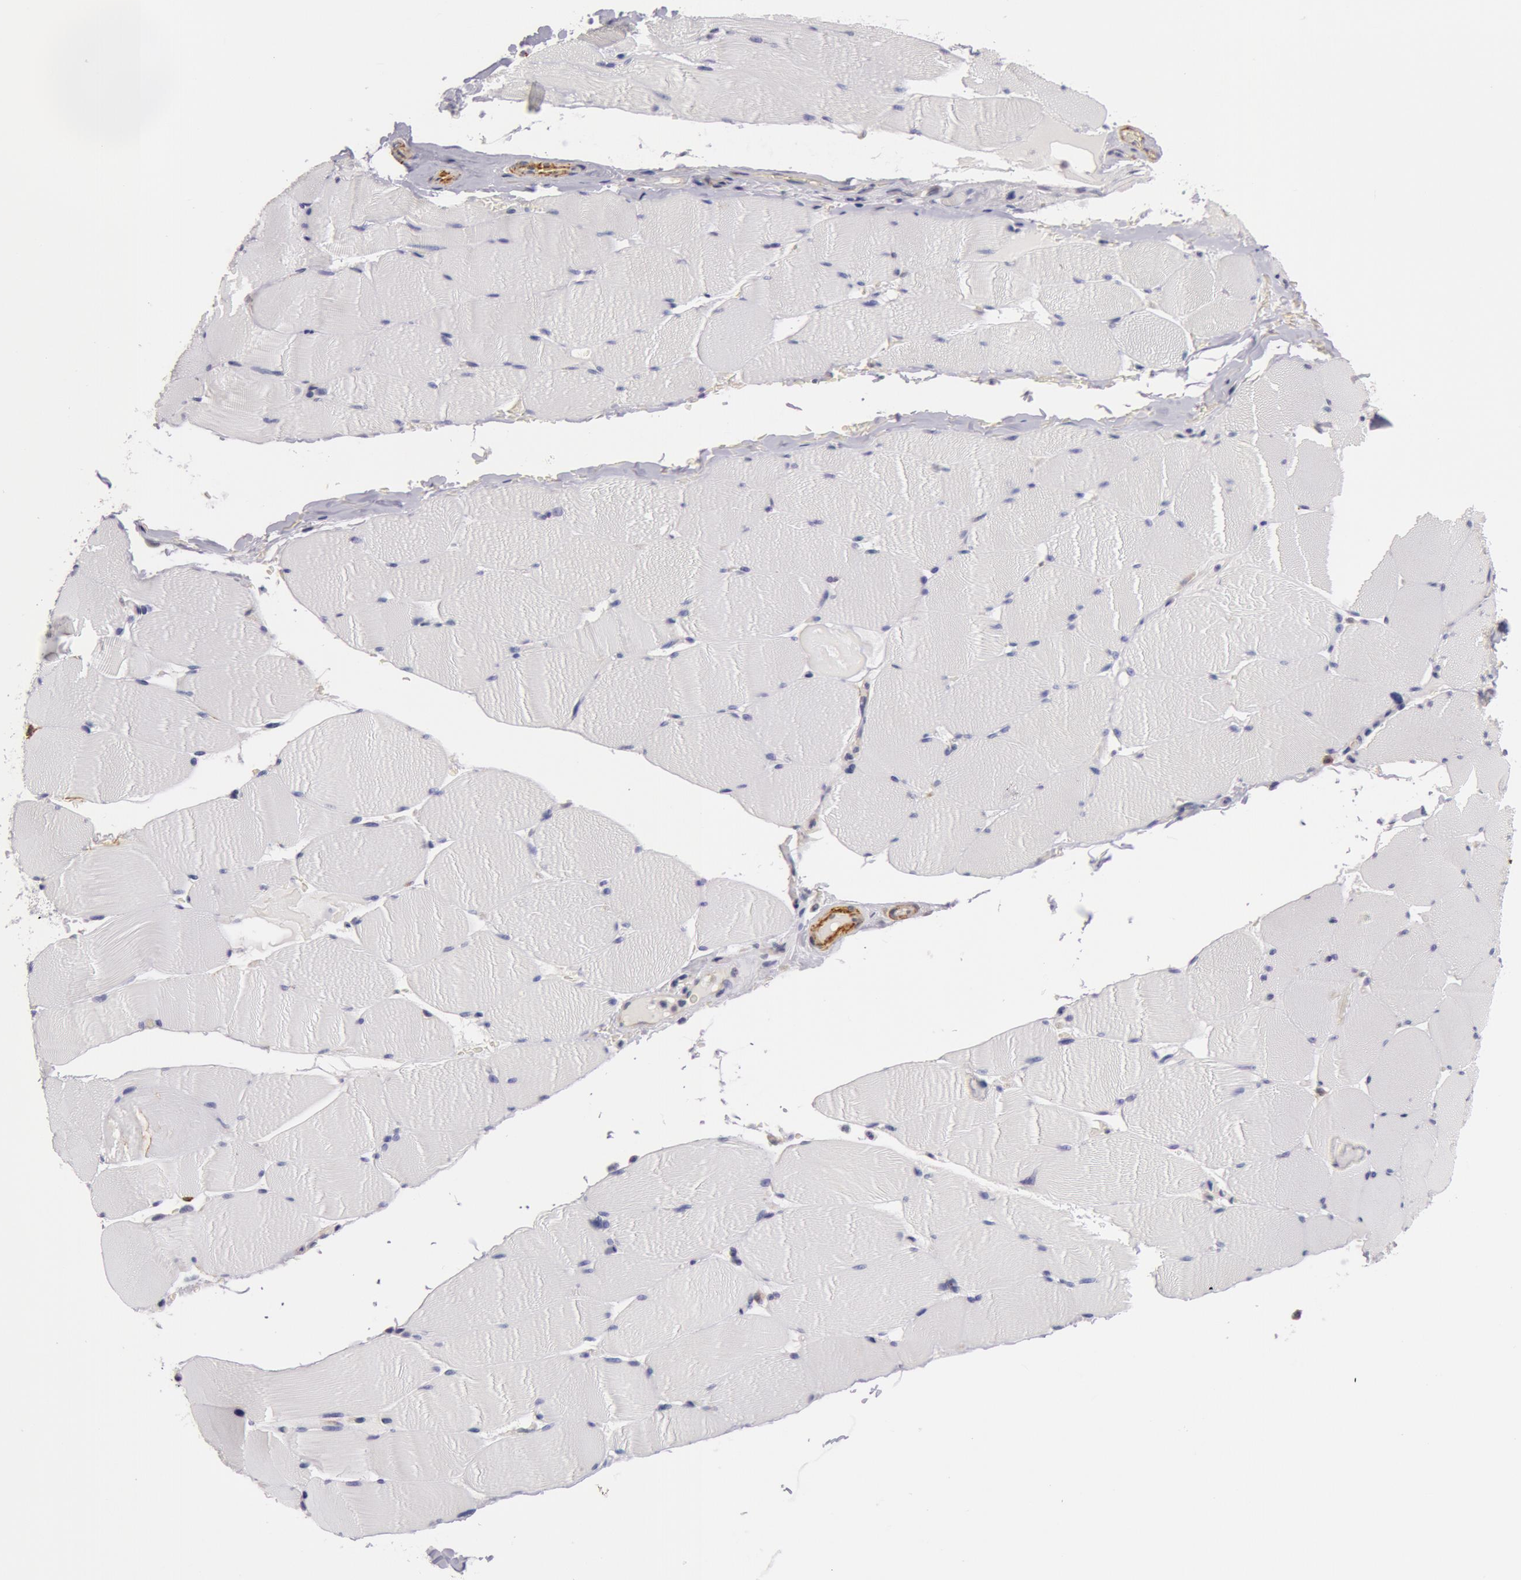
{"staining": {"intensity": "negative", "quantity": "none", "location": "none"}, "tissue": "skeletal muscle", "cell_type": "Myocytes", "image_type": "normal", "snomed": [{"axis": "morphology", "description": "Normal tissue, NOS"}, {"axis": "topography", "description": "Skeletal muscle"}], "caption": "Protein analysis of normal skeletal muscle demonstrates no significant staining in myocytes.", "gene": "IL23A", "patient": {"sex": "male", "age": 62}}